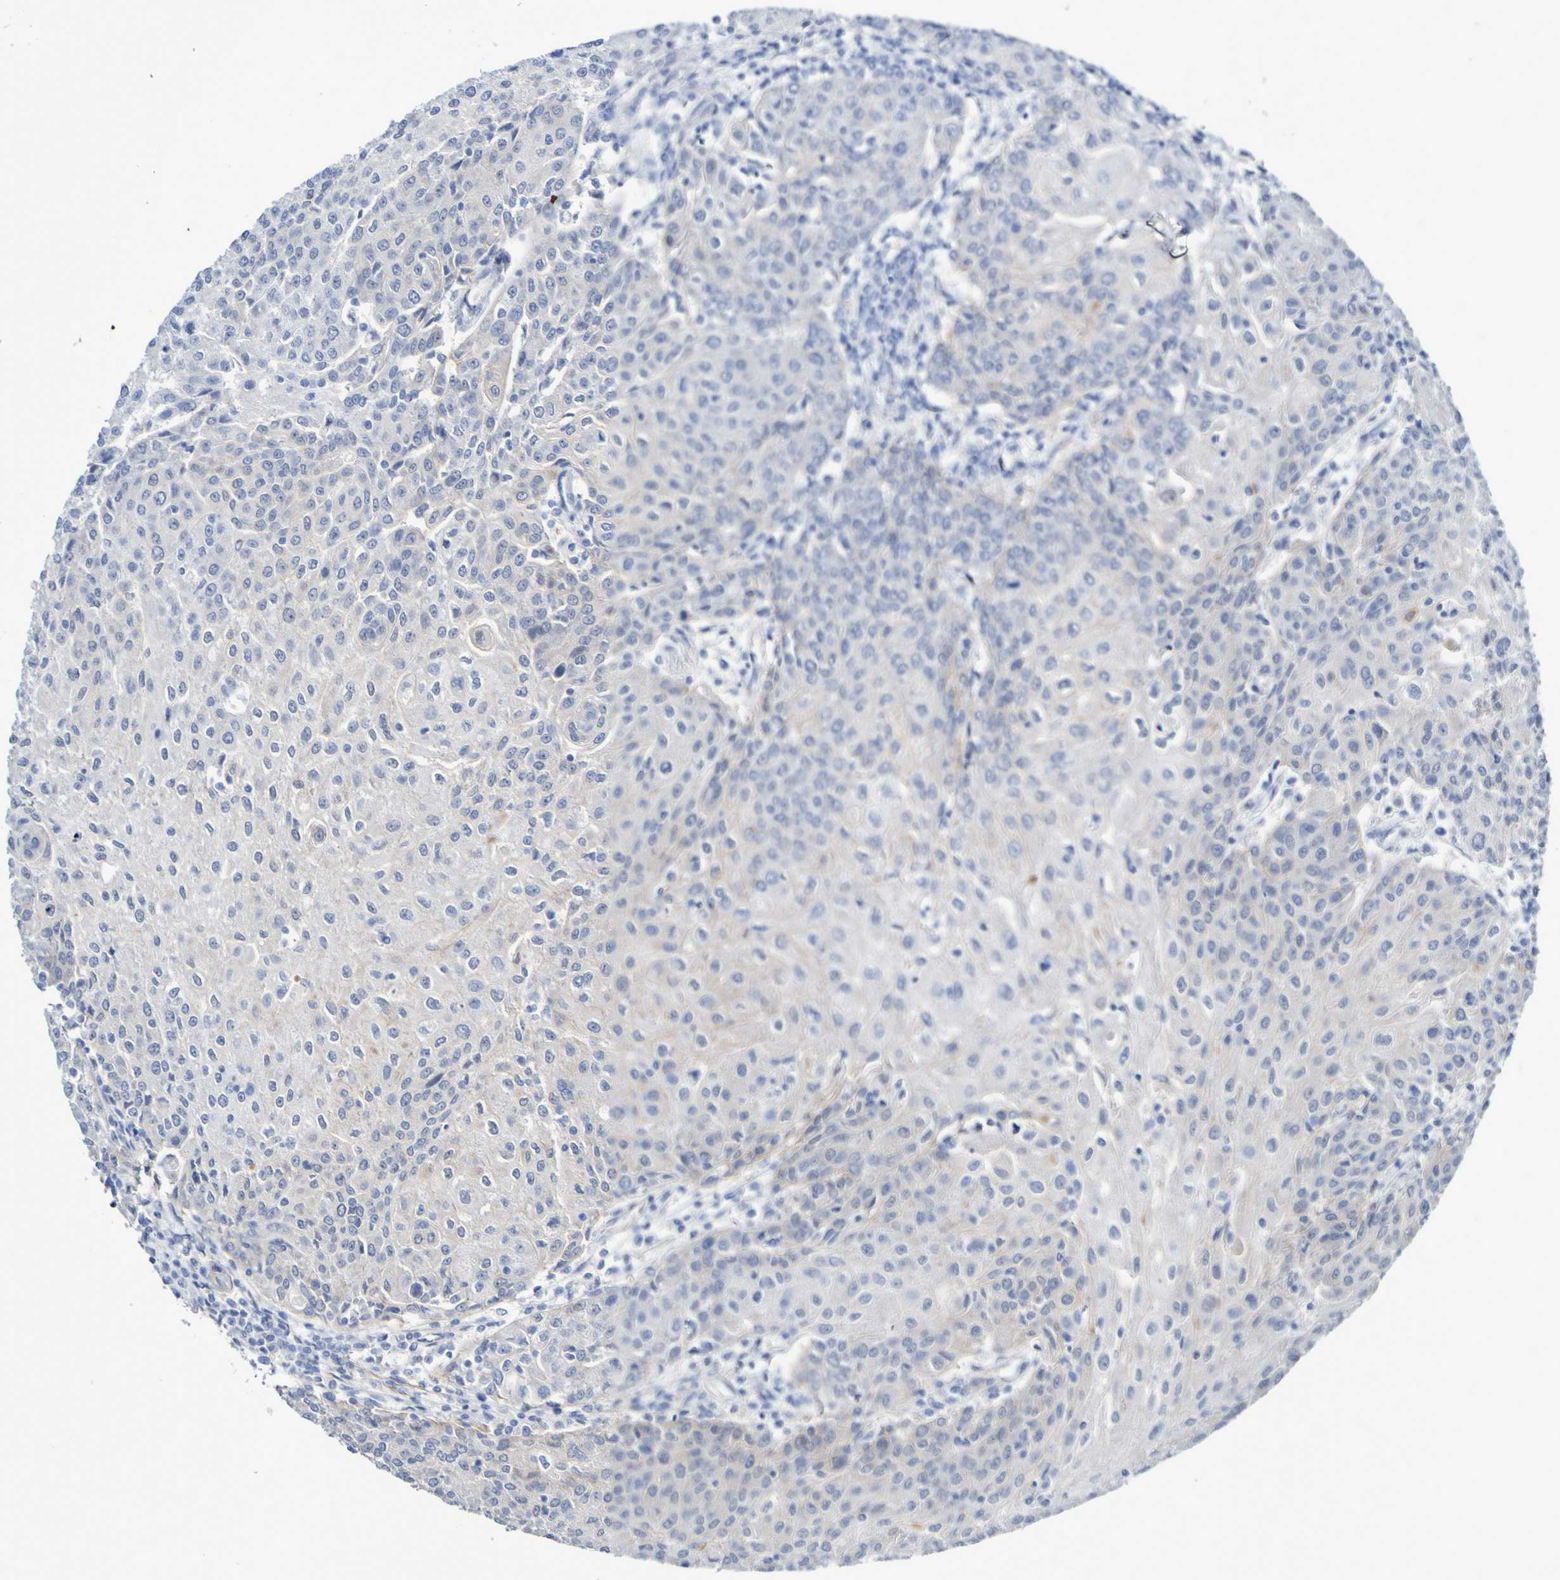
{"staining": {"intensity": "negative", "quantity": "none", "location": "none"}, "tissue": "urothelial cancer", "cell_type": "Tumor cells", "image_type": "cancer", "snomed": [{"axis": "morphology", "description": "Urothelial carcinoma, High grade"}, {"axis": "topography", "description": "Urinary bladder"}], "caption": "This is an IHC histopathology image of urothelial cancer. There is no expression in tumor cells.", "gene": "LPP", "patient": {"sex": "female", "age": 85}}